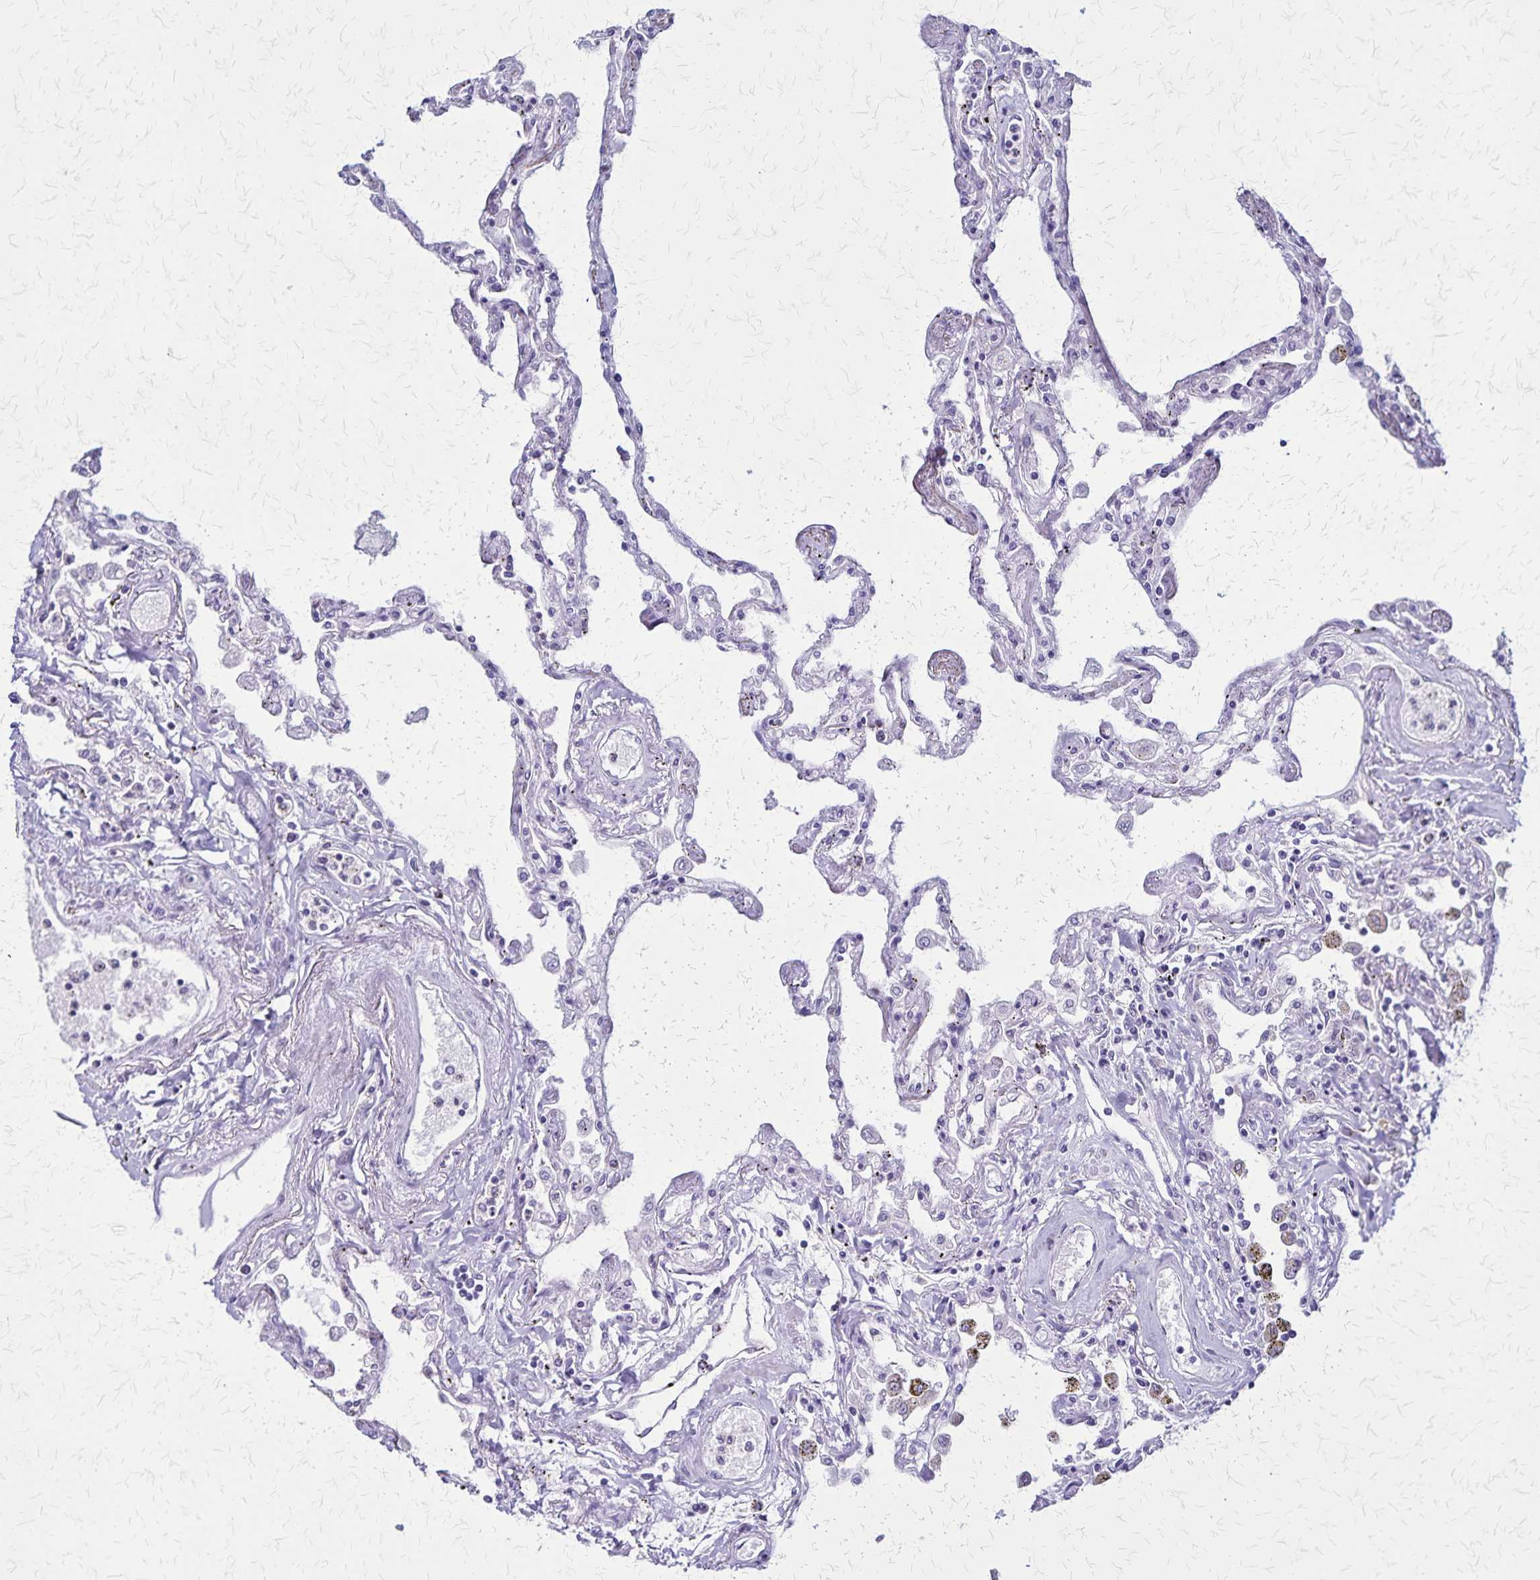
{"staining": {"intensity": "moderate", "quantity": "<25%", "location": "cytoplasmic/membranous"}, "tissue": "lung", "cell_type": "Alveolar cells", "image_type": "normal", "snomed": [{"axis": "morphology", "description": "Normal tissue, NOS"}, {"axis": "morphology", "description": "Adenocarcinoma, NOS"}, {"axis": "topography", "description": "Cartilage tissue"}, {"axis": "topography", "description": "Lung"}], "caption": "Protein analysis of unremarkable lung demonstrates moderate cytoplasmic/membranous expression in approximately <25% of alveolar cells.", "gene": "OR51B5", "patient": {"sex": "female", "age": 67}}